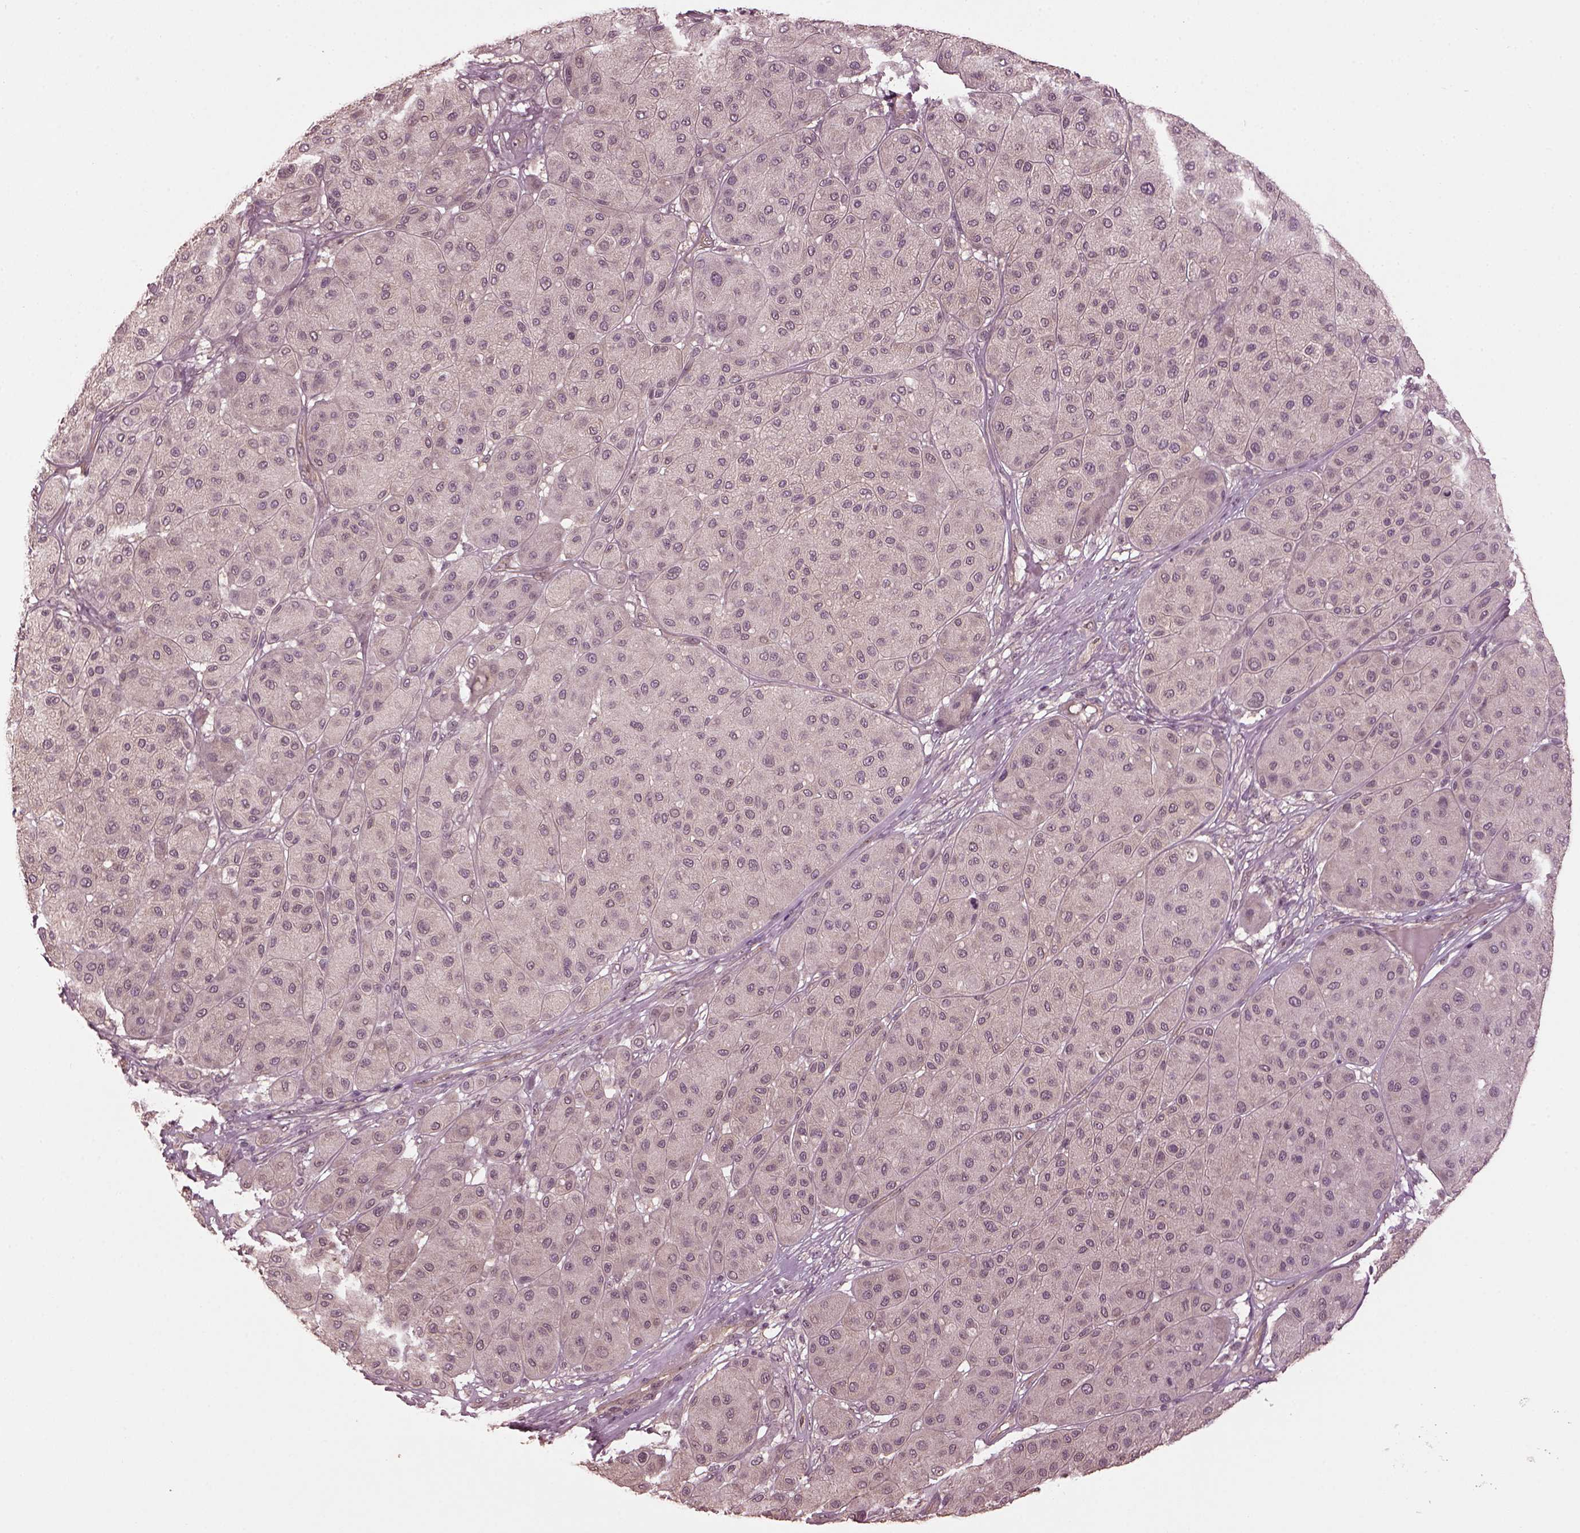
{"staining": {"intensity": "negative", "quantity": "none", "location": "none"}, "tissue": "melanoma", "cell_type": "Tumor cells", "image_type": "cancer", "snomed": [{"axis": "morphology", "description": "Malignant melanoma, Metastatic site"}, {"axis": "topography", "description": "Smooth muscle"}], "caption": "Immunohistochemical staining of melanoma demonstrates no significant expression in tumor cells.", "gene": "GNRH1", "patient": {"sex": "male", "age": 41}}